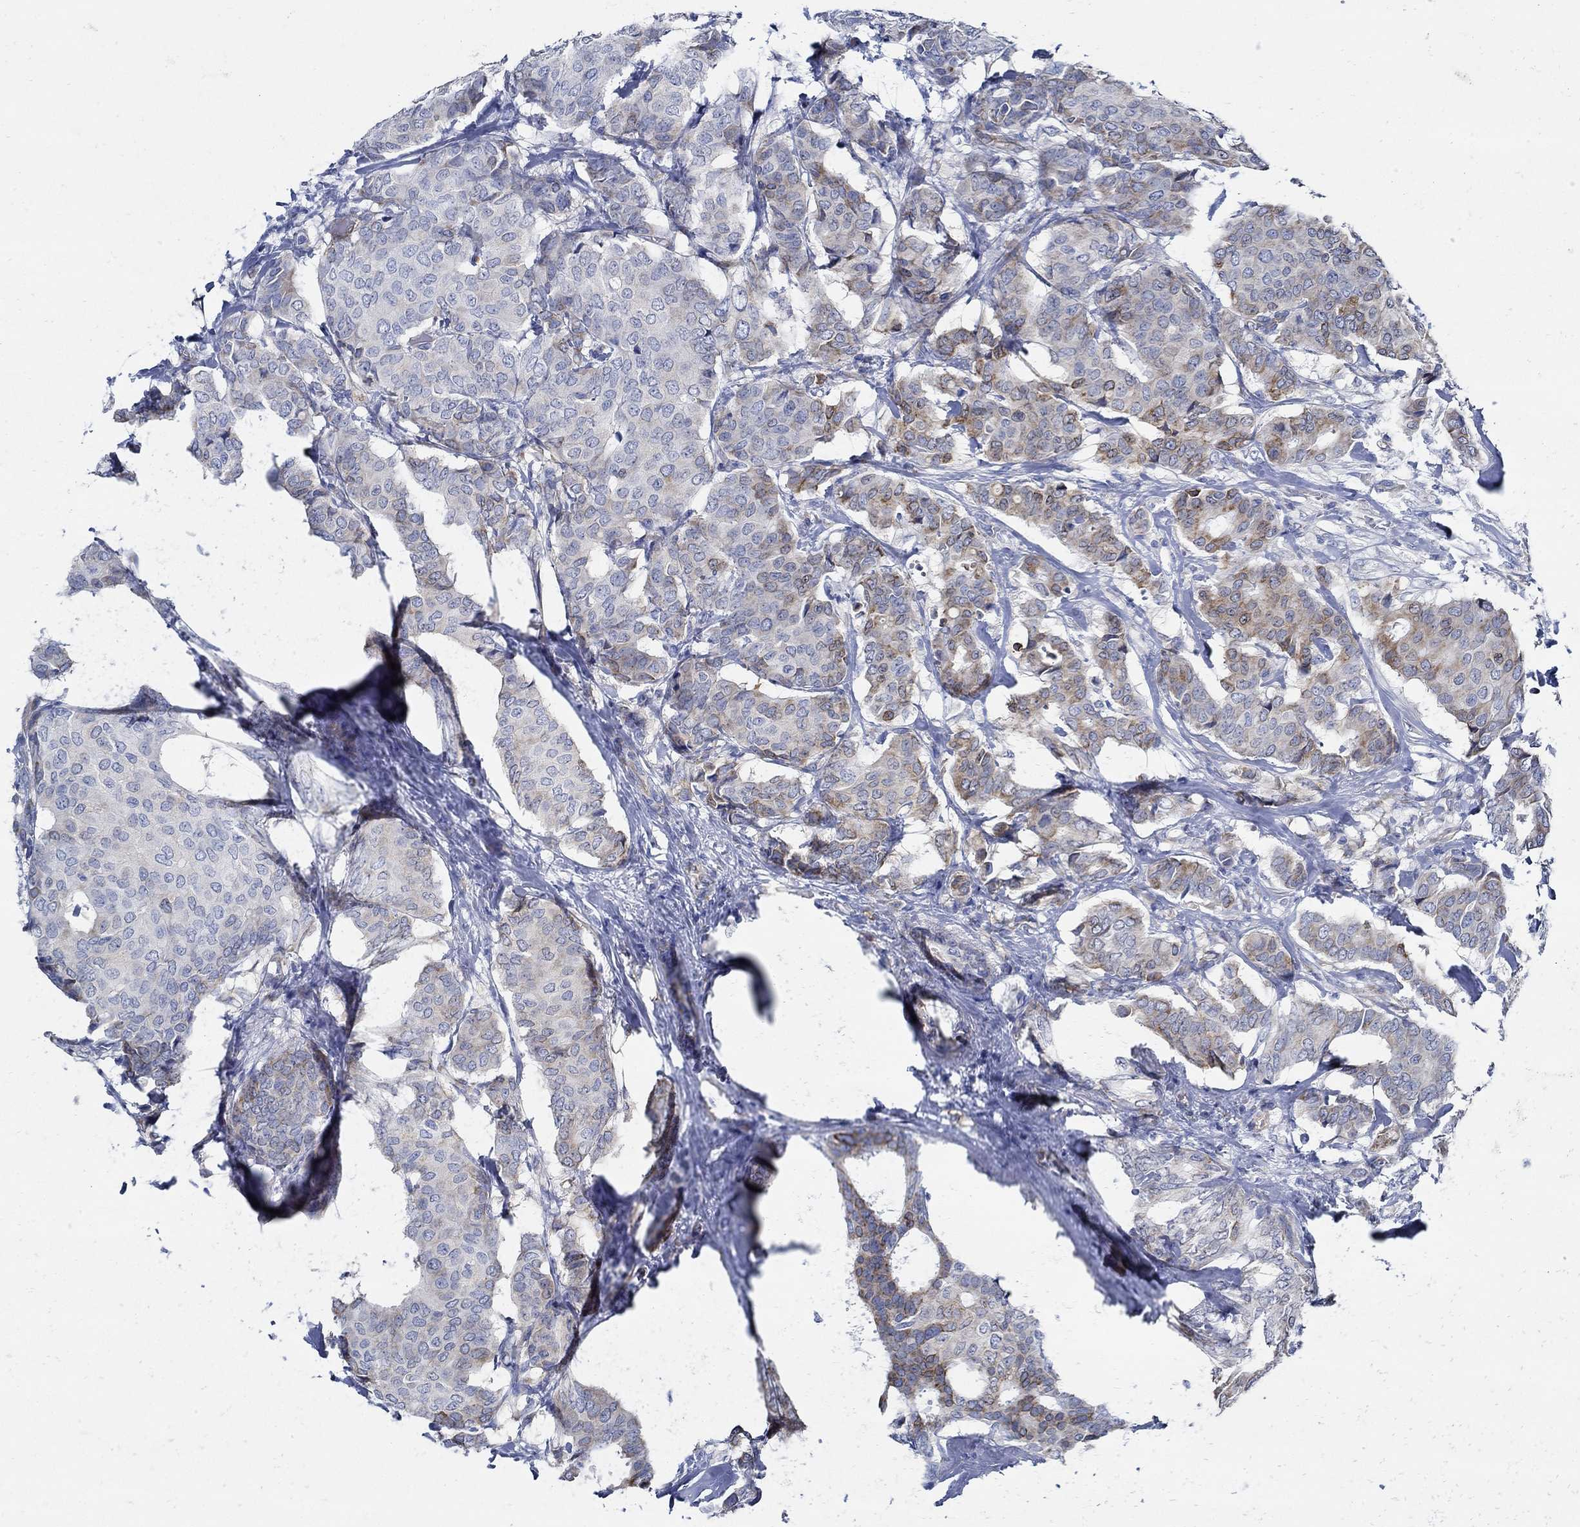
{"staining": {"intensity": "strong", "quantity": "<25%", "location": "cytoplasmic/membranous"}, "tissue": "breast cancer", "cell_type": "Tumor cells", "image_type": "cancer", "snomed": [{"axis": "morphology", "description": "Duct carcinoma"}, {"axis": "topography", "description": "Breast"}], "caption": "Immunohistochemistry of infiltrating ductal carcinoma (breast) exhibits medium levels of strong cytoplasmic/membranous expression in approximately <25% of tumor cells.", "gene": "HECW2", "patient": {"sex": "female", "age": 75}}